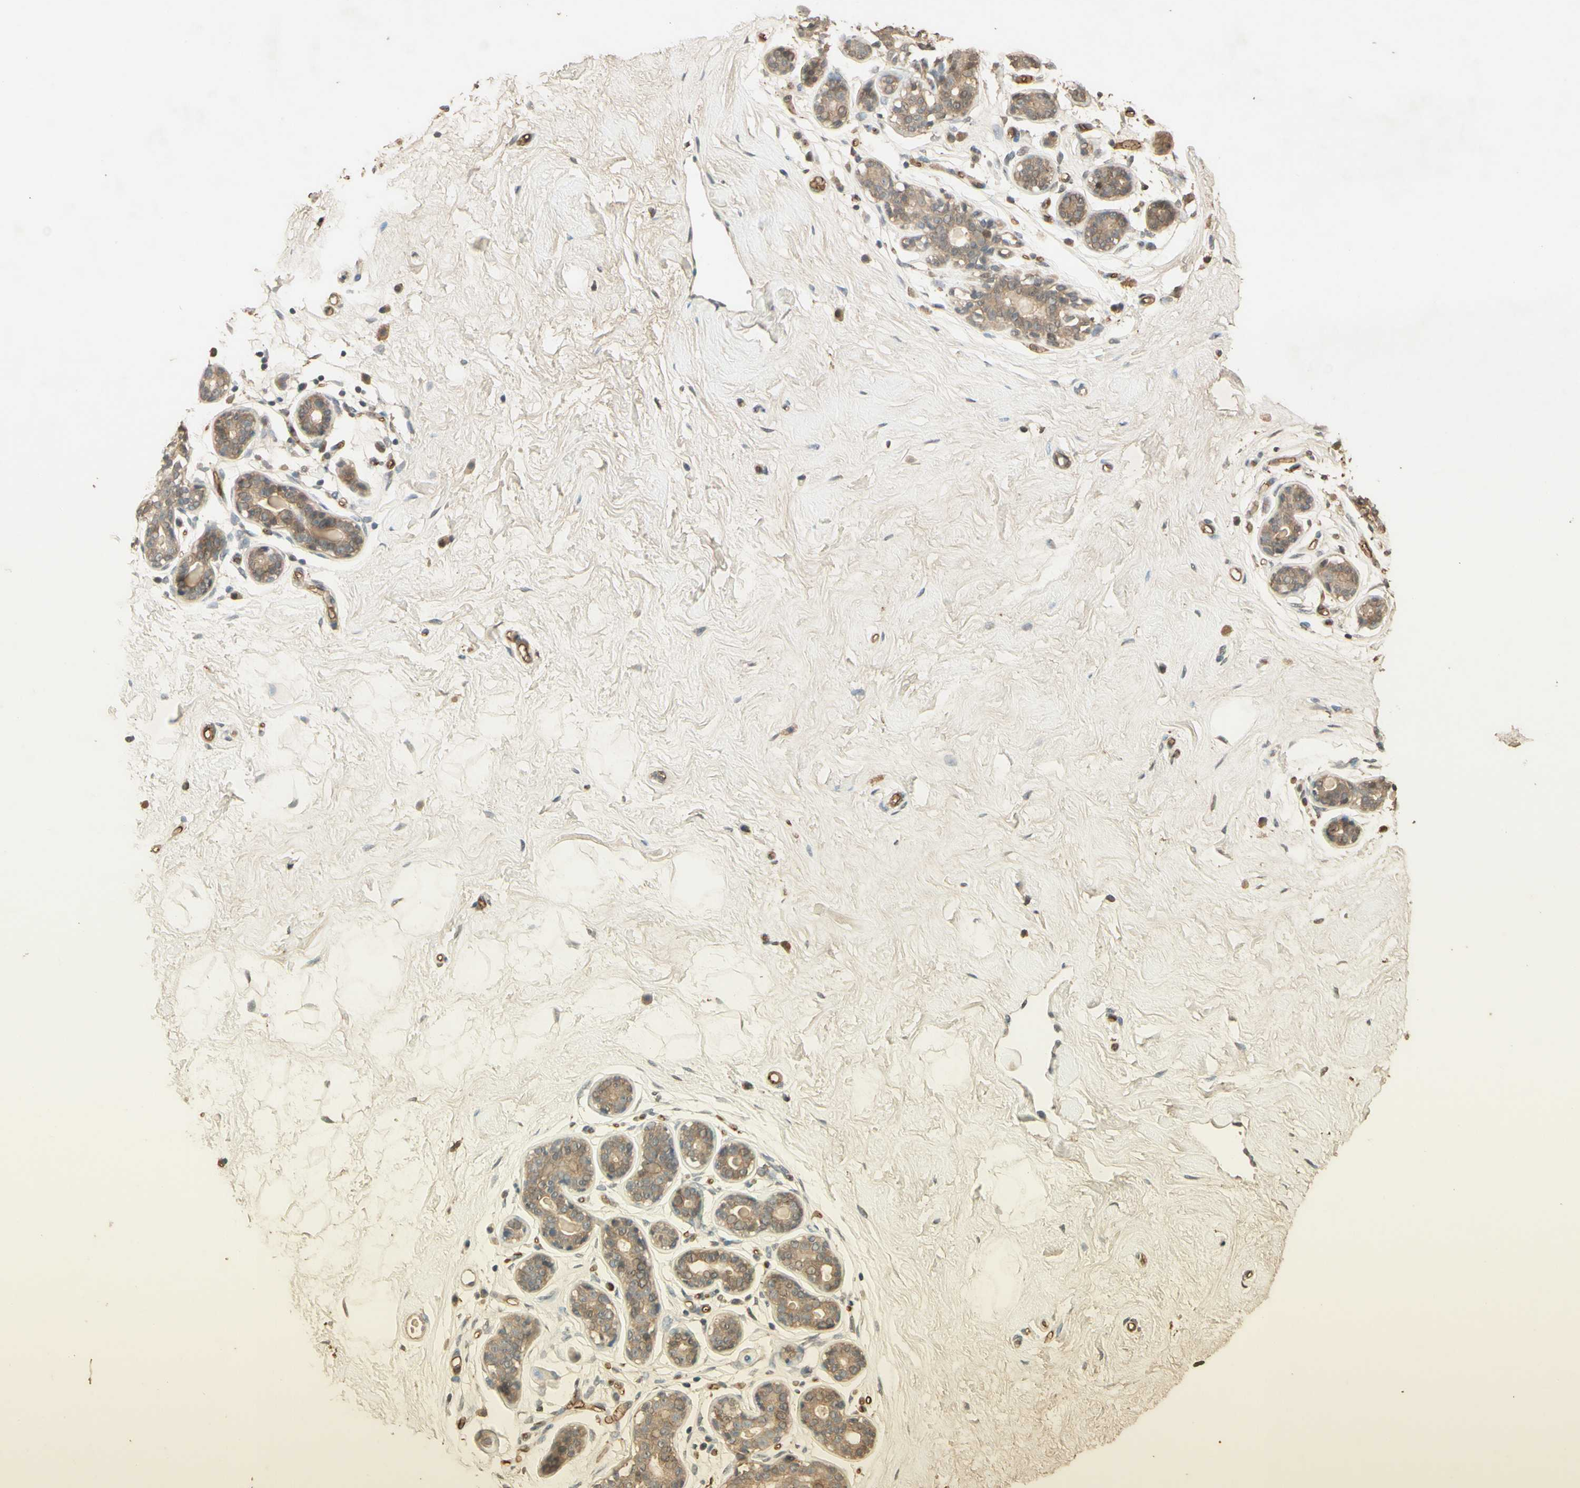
{"staining": {"intensity": "negative", "quantity": "none", "location": "none"}, "tissue": "breast", "cell_type": "Adipocytes", "image_type": "normal", "snomed": [{"axis": "morphology", "description": "Normal tissue, NOS"}, {"axis": "topography", "description": "Breast"}], "caption": "Adipocytes are negative for brown protein staining in benign breast. (DAB (3,3'-diaminobenzidine) IHC with hematoxylin counter stain).", "gene": "SMAD9", "patient": {"sex": "female", "age": 23}}